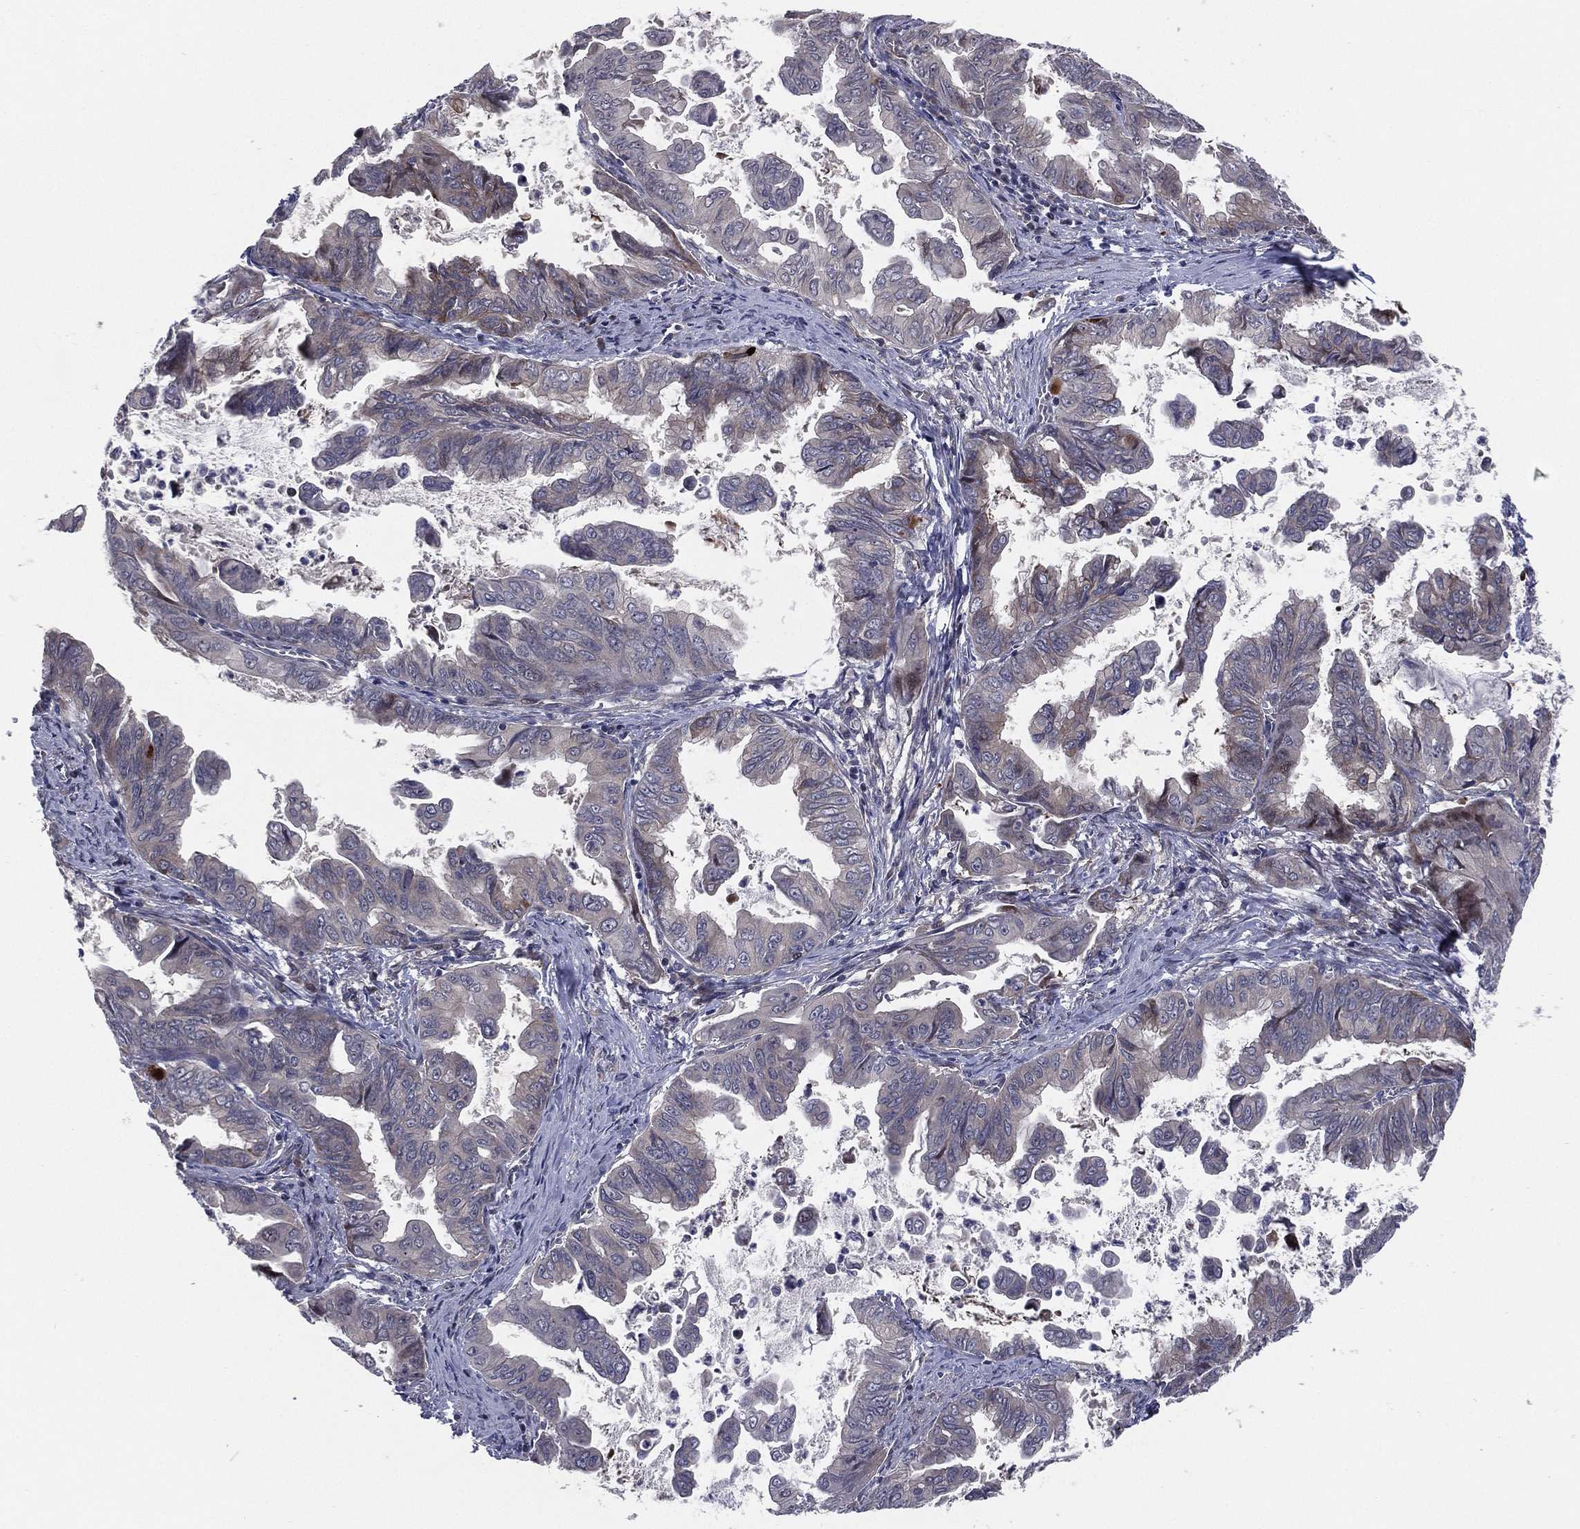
{"staining": {"intensity": "negative", "quantity": "none", "location": "none"}, "tissue": "stomach cancer", "cell_type": "Tumor cells", "image_type": "cancer", "snomed": [{"axis": "morphology", "description": "Adenocarcinoma, NOS"}, {"axis": "topography", "description": "Stomach, upper"}], "caption": "Immunohistochemistry image of human stomach adenocarcinoma stained for a protein (brown), which reveals no staining in tumor cells.", "gene": "UTP14A", "patient": {"sex": "male", "age": 80}}